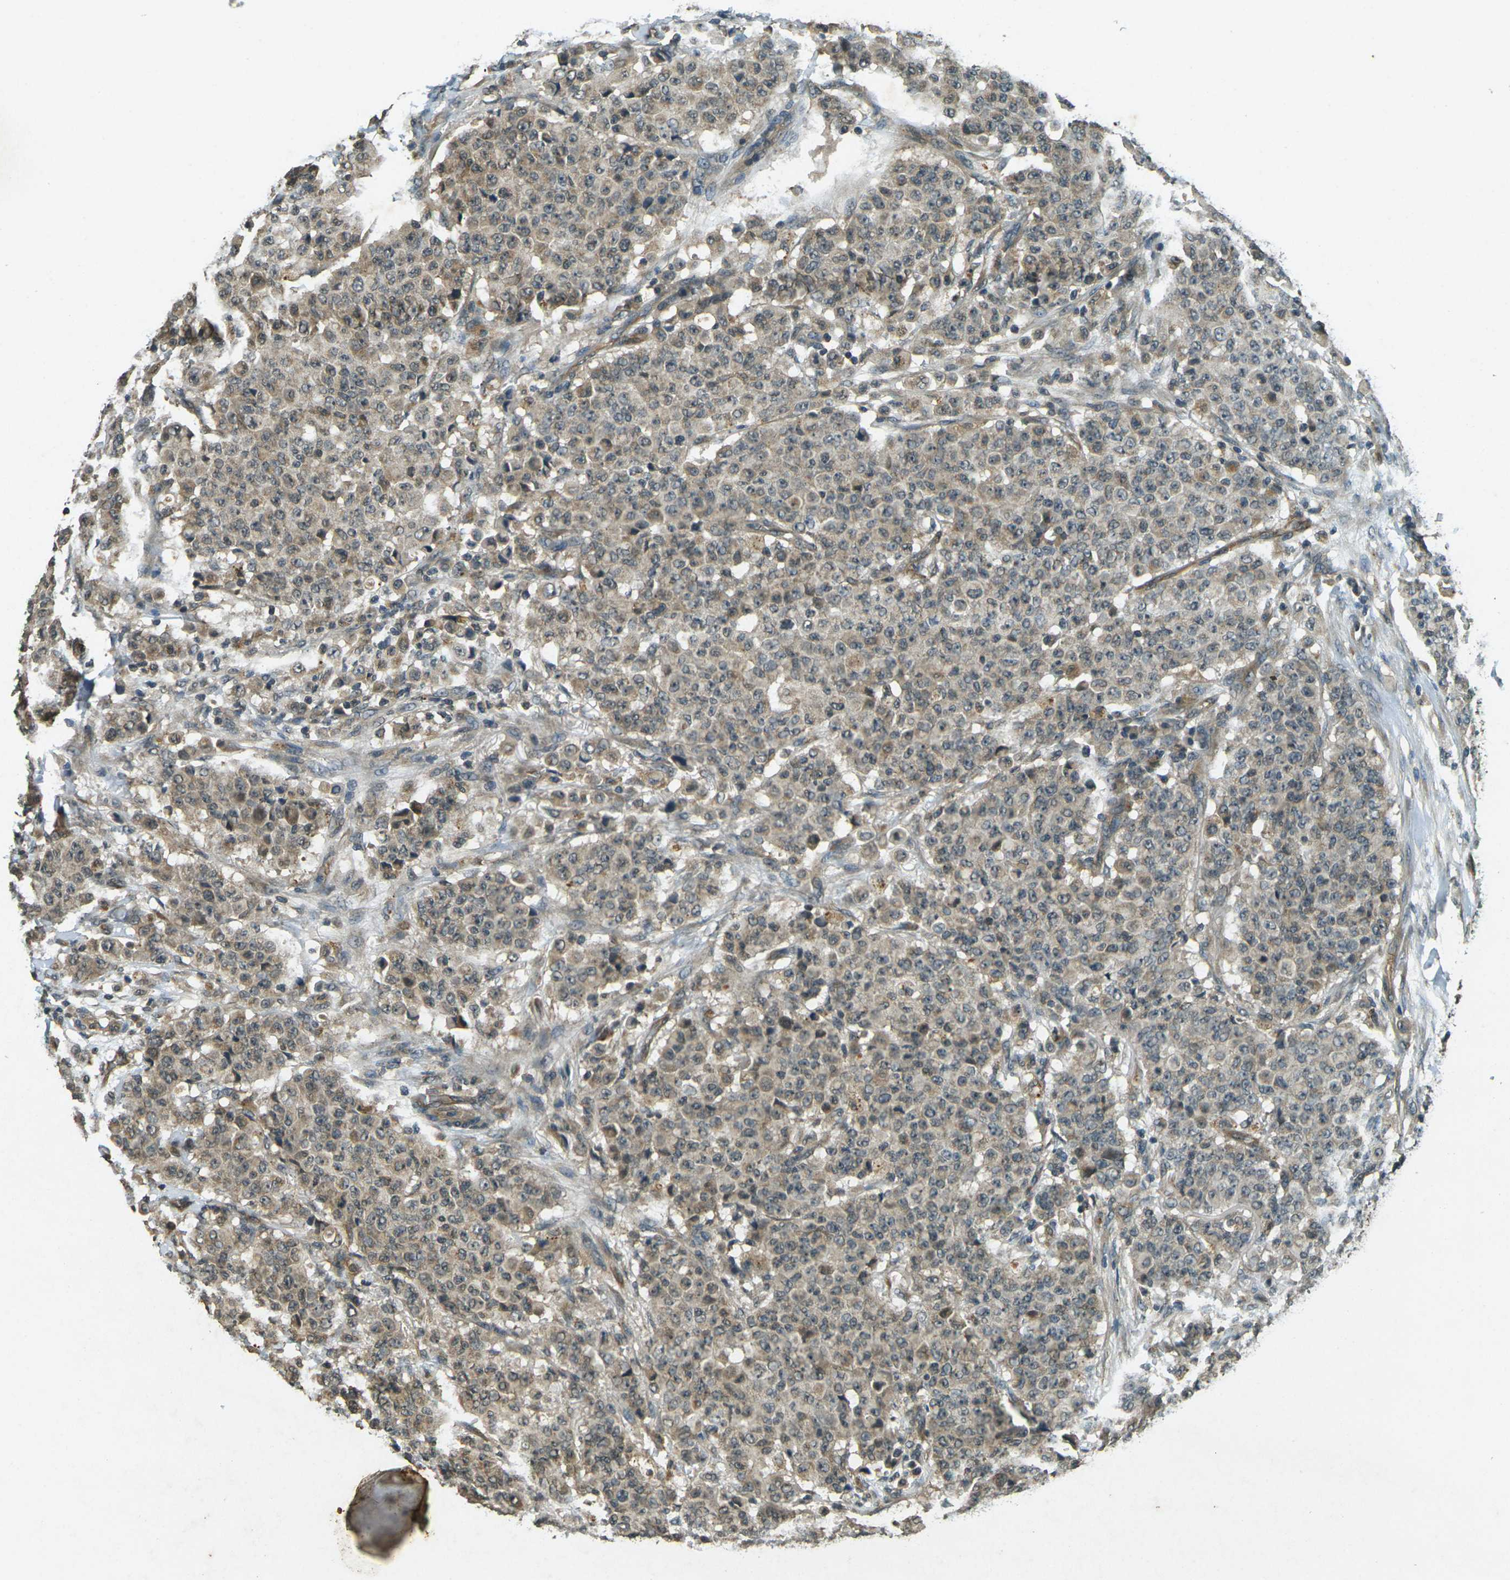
{"staining": {"intensity": "weak", "quantity": ">75%", "location": "cytoplasmic/membranous"}, "tissue": "breast cancer", "cell_type": "Tumor cells", "image_type": "cancer", "snomed": [{"axis": "morphology", "description": "Duct carcinoma"}, {"axis": "topography", "description": "Breast"}], "caption": "Immunohistochemical staining of human breast invasive ductal carcinoma exhibits low levels of weak cytoplasmic/membranous protein staining in approximately >75% of tumor cells.", "gene": "PDE2A", "patient": {"sex": "female", "age": 40}}